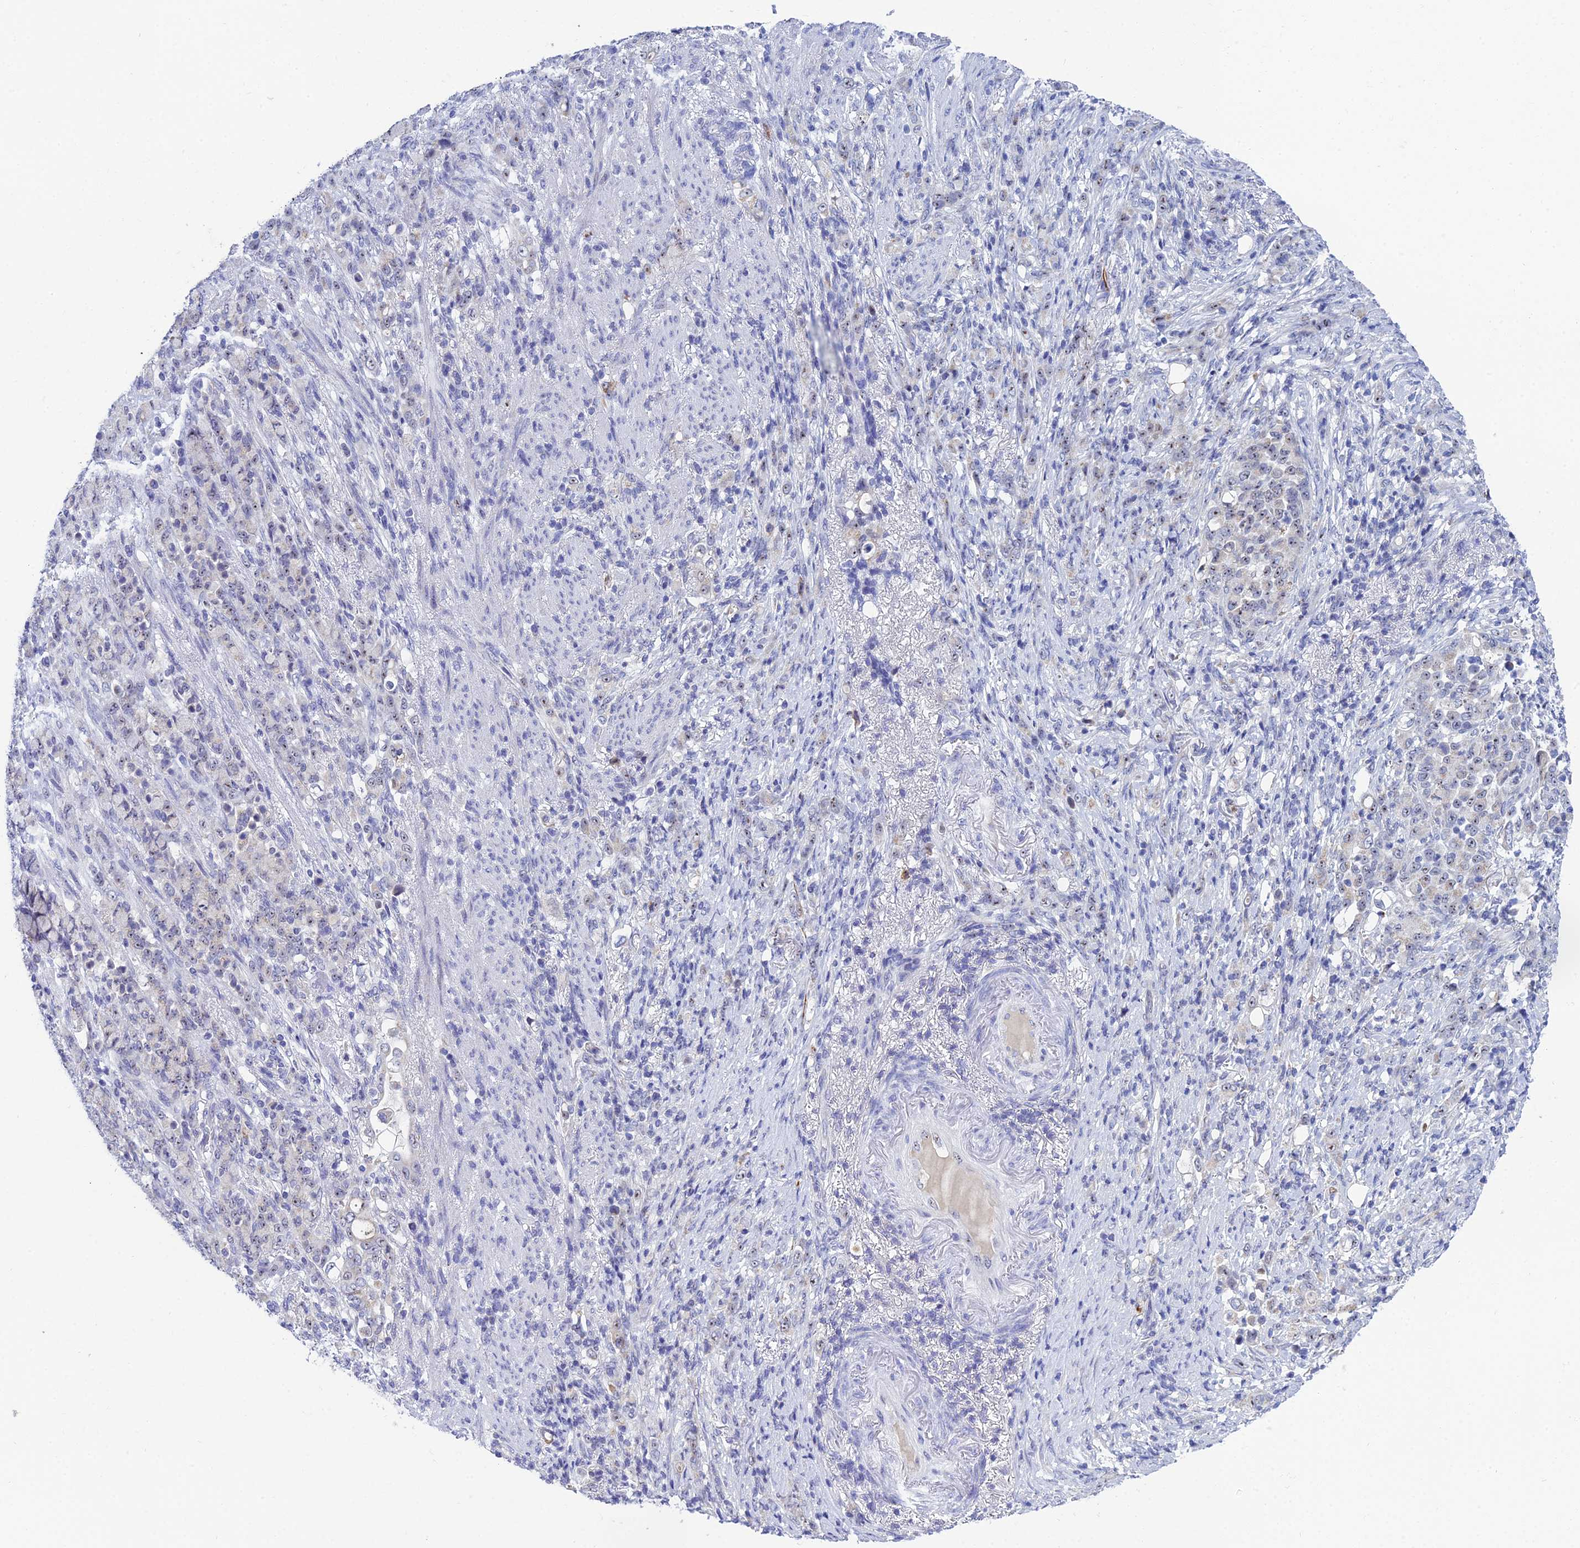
{"staining": {"intensity": "weak", "quantity": "25%-75%", "location": "nuclear"}, "tissue": "stomach cancer", "cell_type": "Tumor cells", "image_type": "cancer", "snomed": [{"axis": "morphology", "description": "Normal tissue, NOS"}, {"axis": "morphology", "description": "Adenocarcinoma, NOS"}, {"axis": "topography", "description": "Stomach"}], "caption": "Stomach cancer tissue displays weak nuclear positivity in about 25%-75% of tumor cells The protein of interest is shown in brown color, while the nuclei are stained blue.", "gene": "PLPP4", "patient": {"sex": "female", "age": 79}}